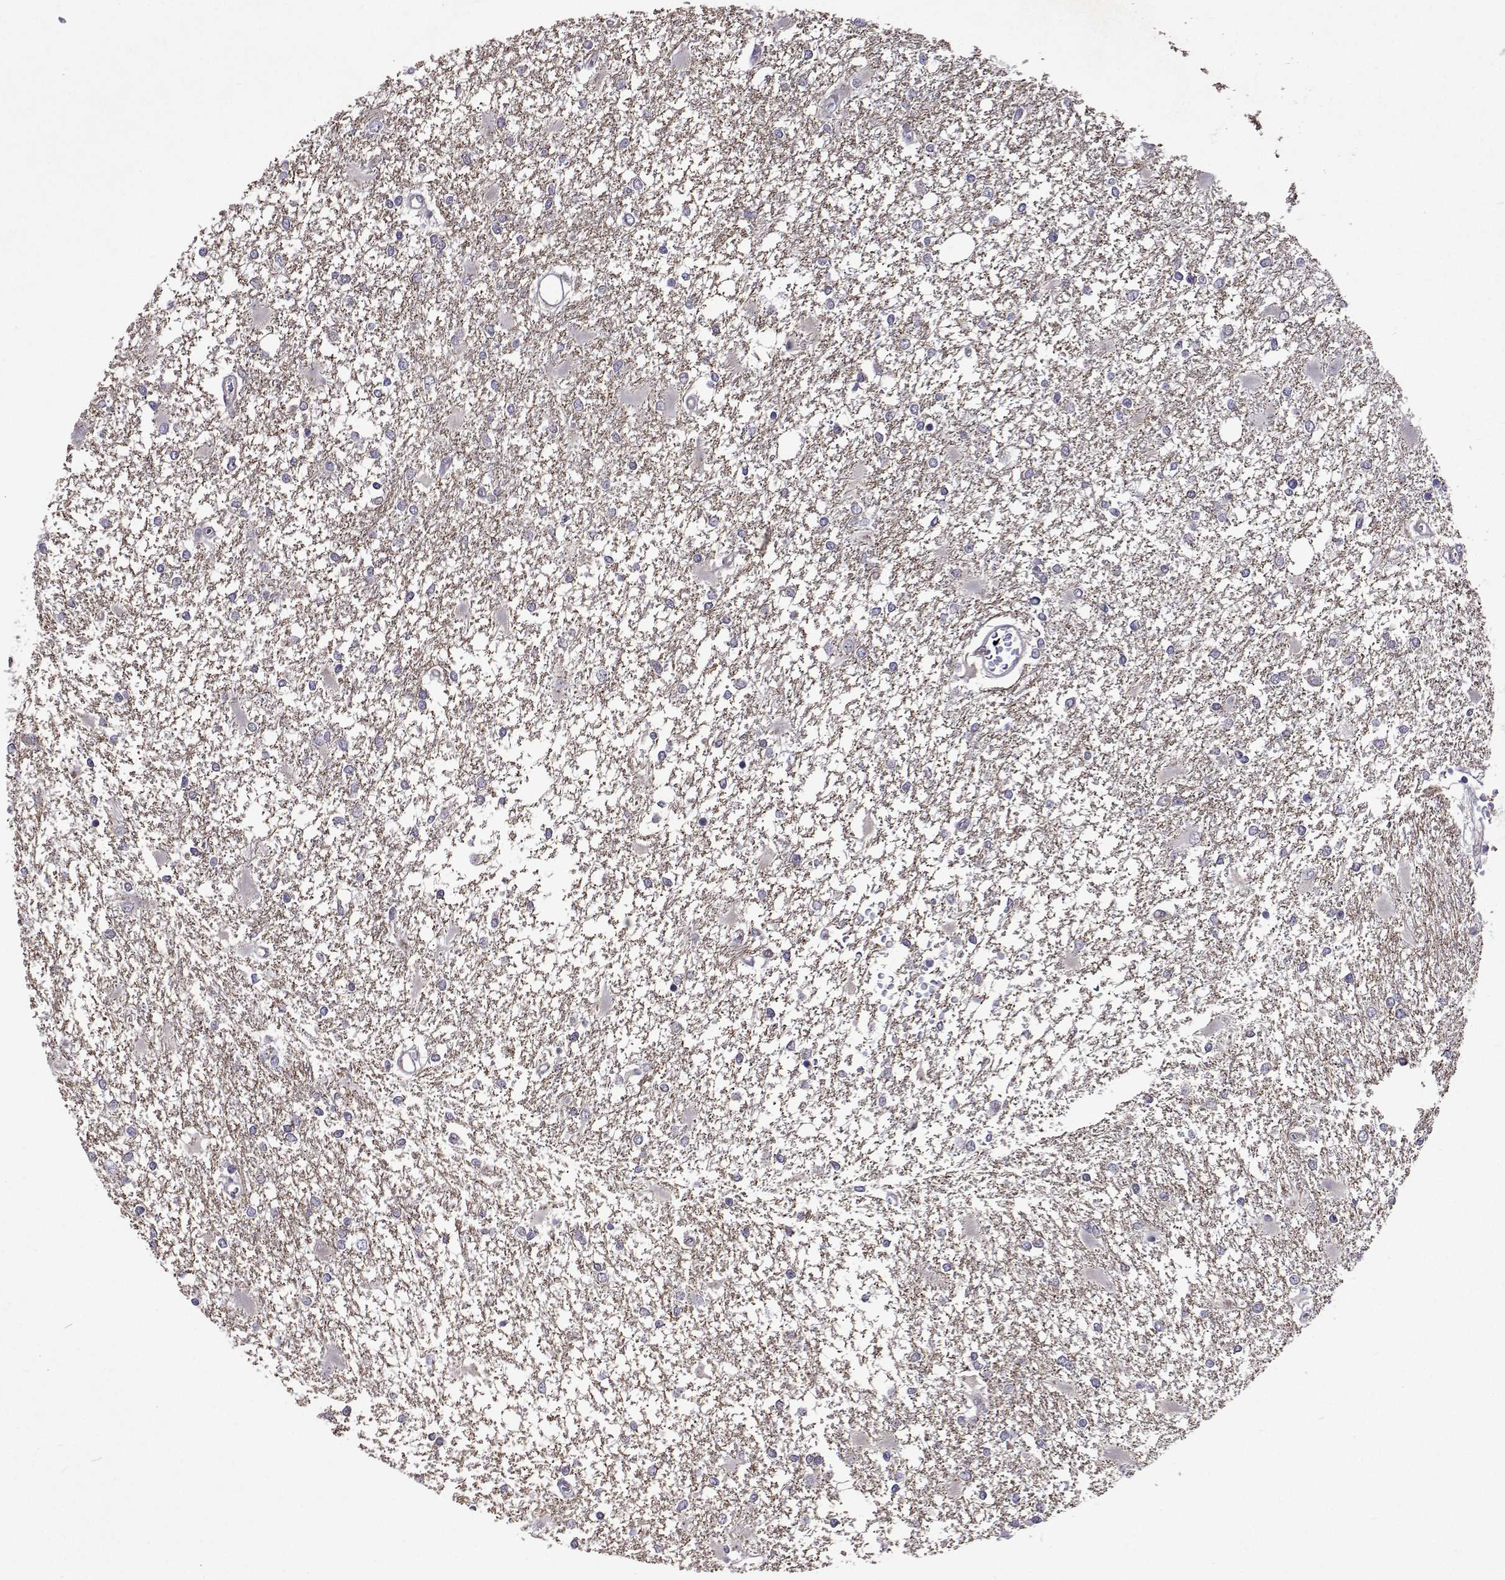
{"staining": {"intensity": "negative", "quantity": "none", "location": "none"}, "tissue": "glioma", "cell_type": "Tumor cells", "image_type": "cancer", "snomed": [{"axis": "morphology", "description": "Glioma, malignant, High grade"}, {"axis": "topography", "description": "Cerebral cortex"}], "caption": "DAB immunohistochemical staining of human glioma displays no significant staining in tumor cells.", "gene": "TARBP2", "patient": {"sex": "male", "age": 79}}